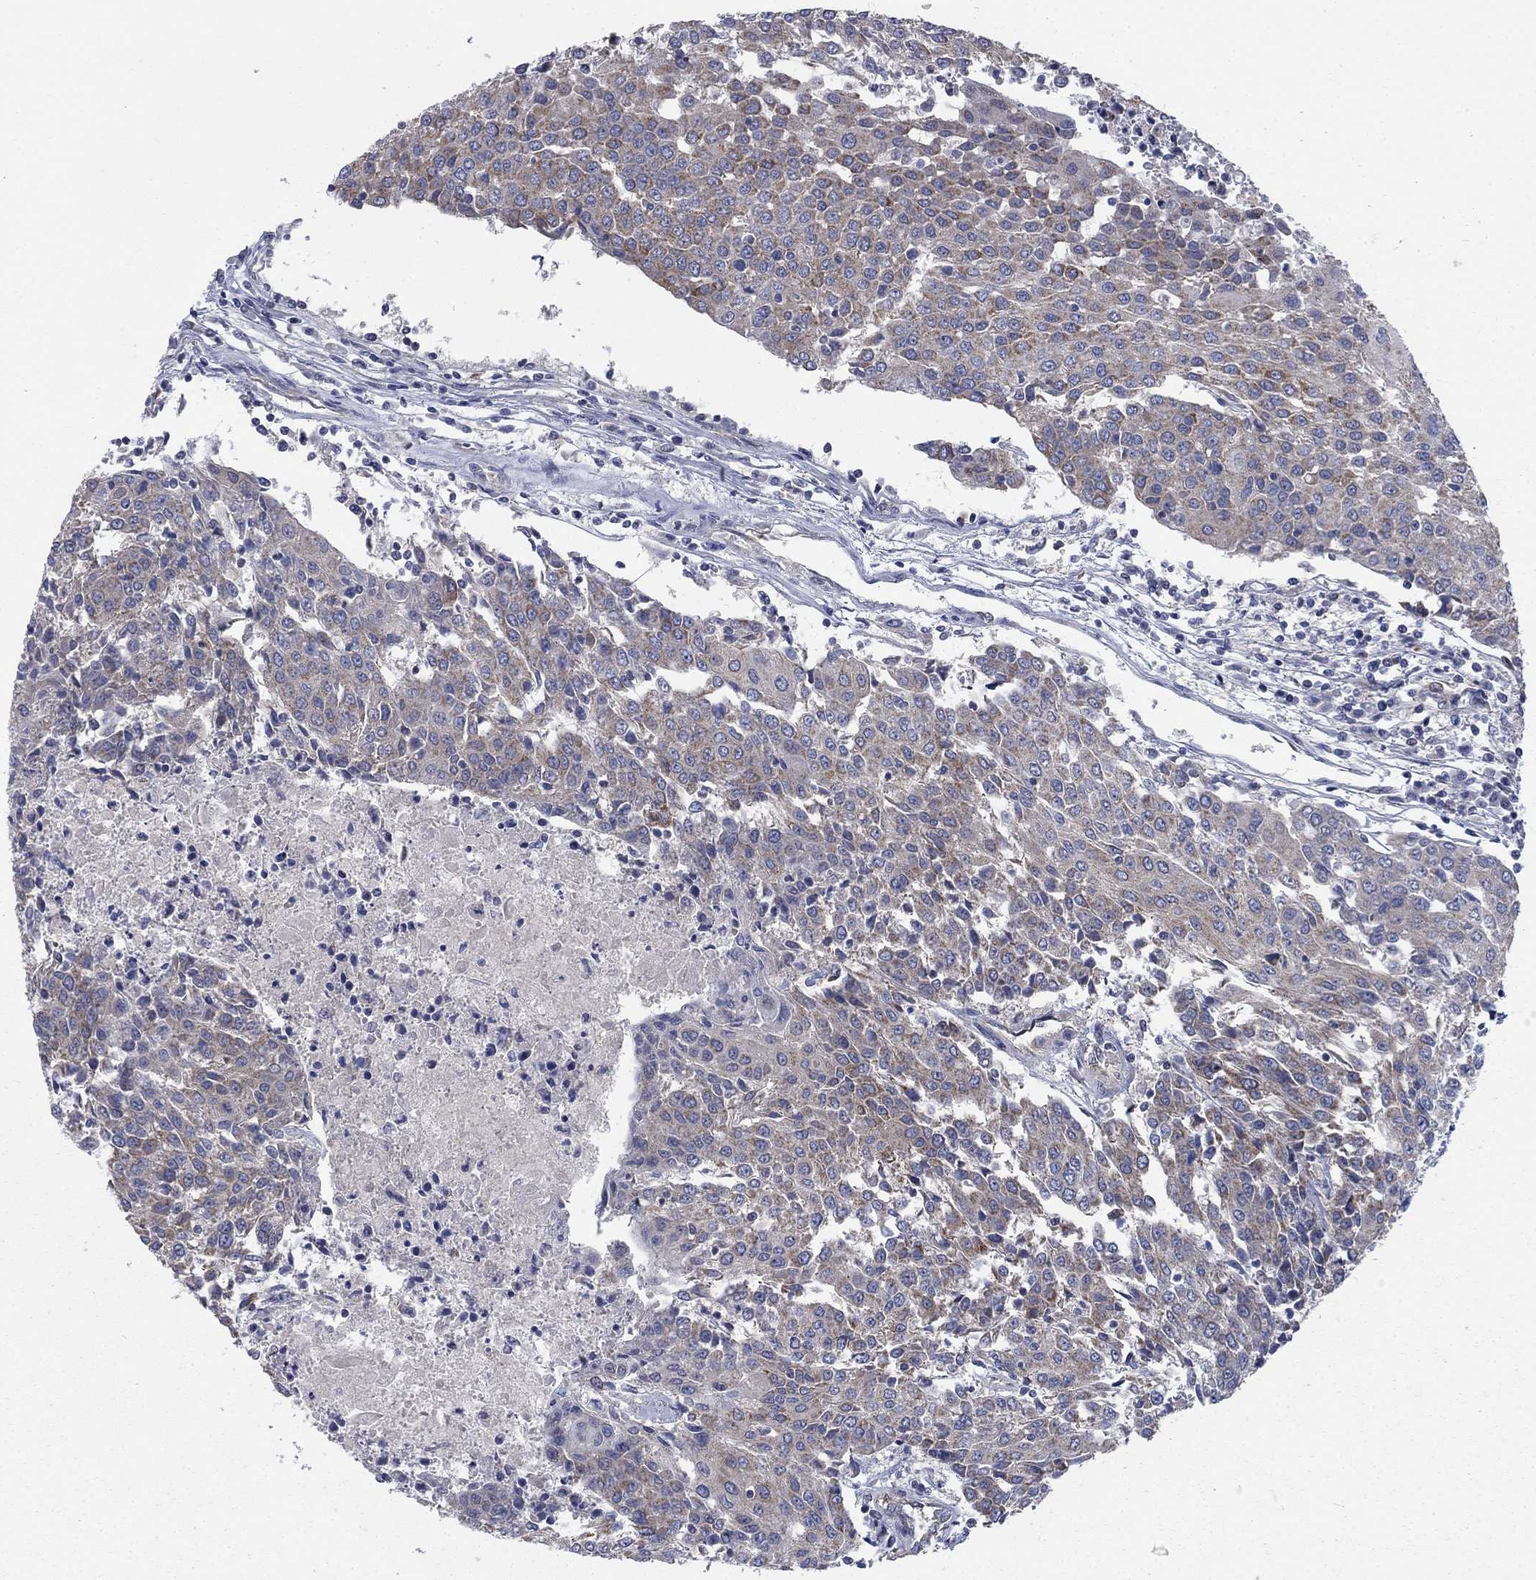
{"staining": {"intensity": "moderate", "quantity": "<25%", "location": "cytoplasmic/membranous"}, "tissue": "urothelial cancer", "cell_type": "Tumor cells", "image_type": "cancer", "snomed": [{"axis": "morphology", "description": "Urothelial carcinoma, High grade"}, {"axis": "topography", "description": "Urinary bladder"}], "caption": "Human high-grade urothelial carcinoma stained with a protein marker reveals moderate staining in tumor cells.", "gene": "NME7", "patient": {"sex": "female", "age": 85}}